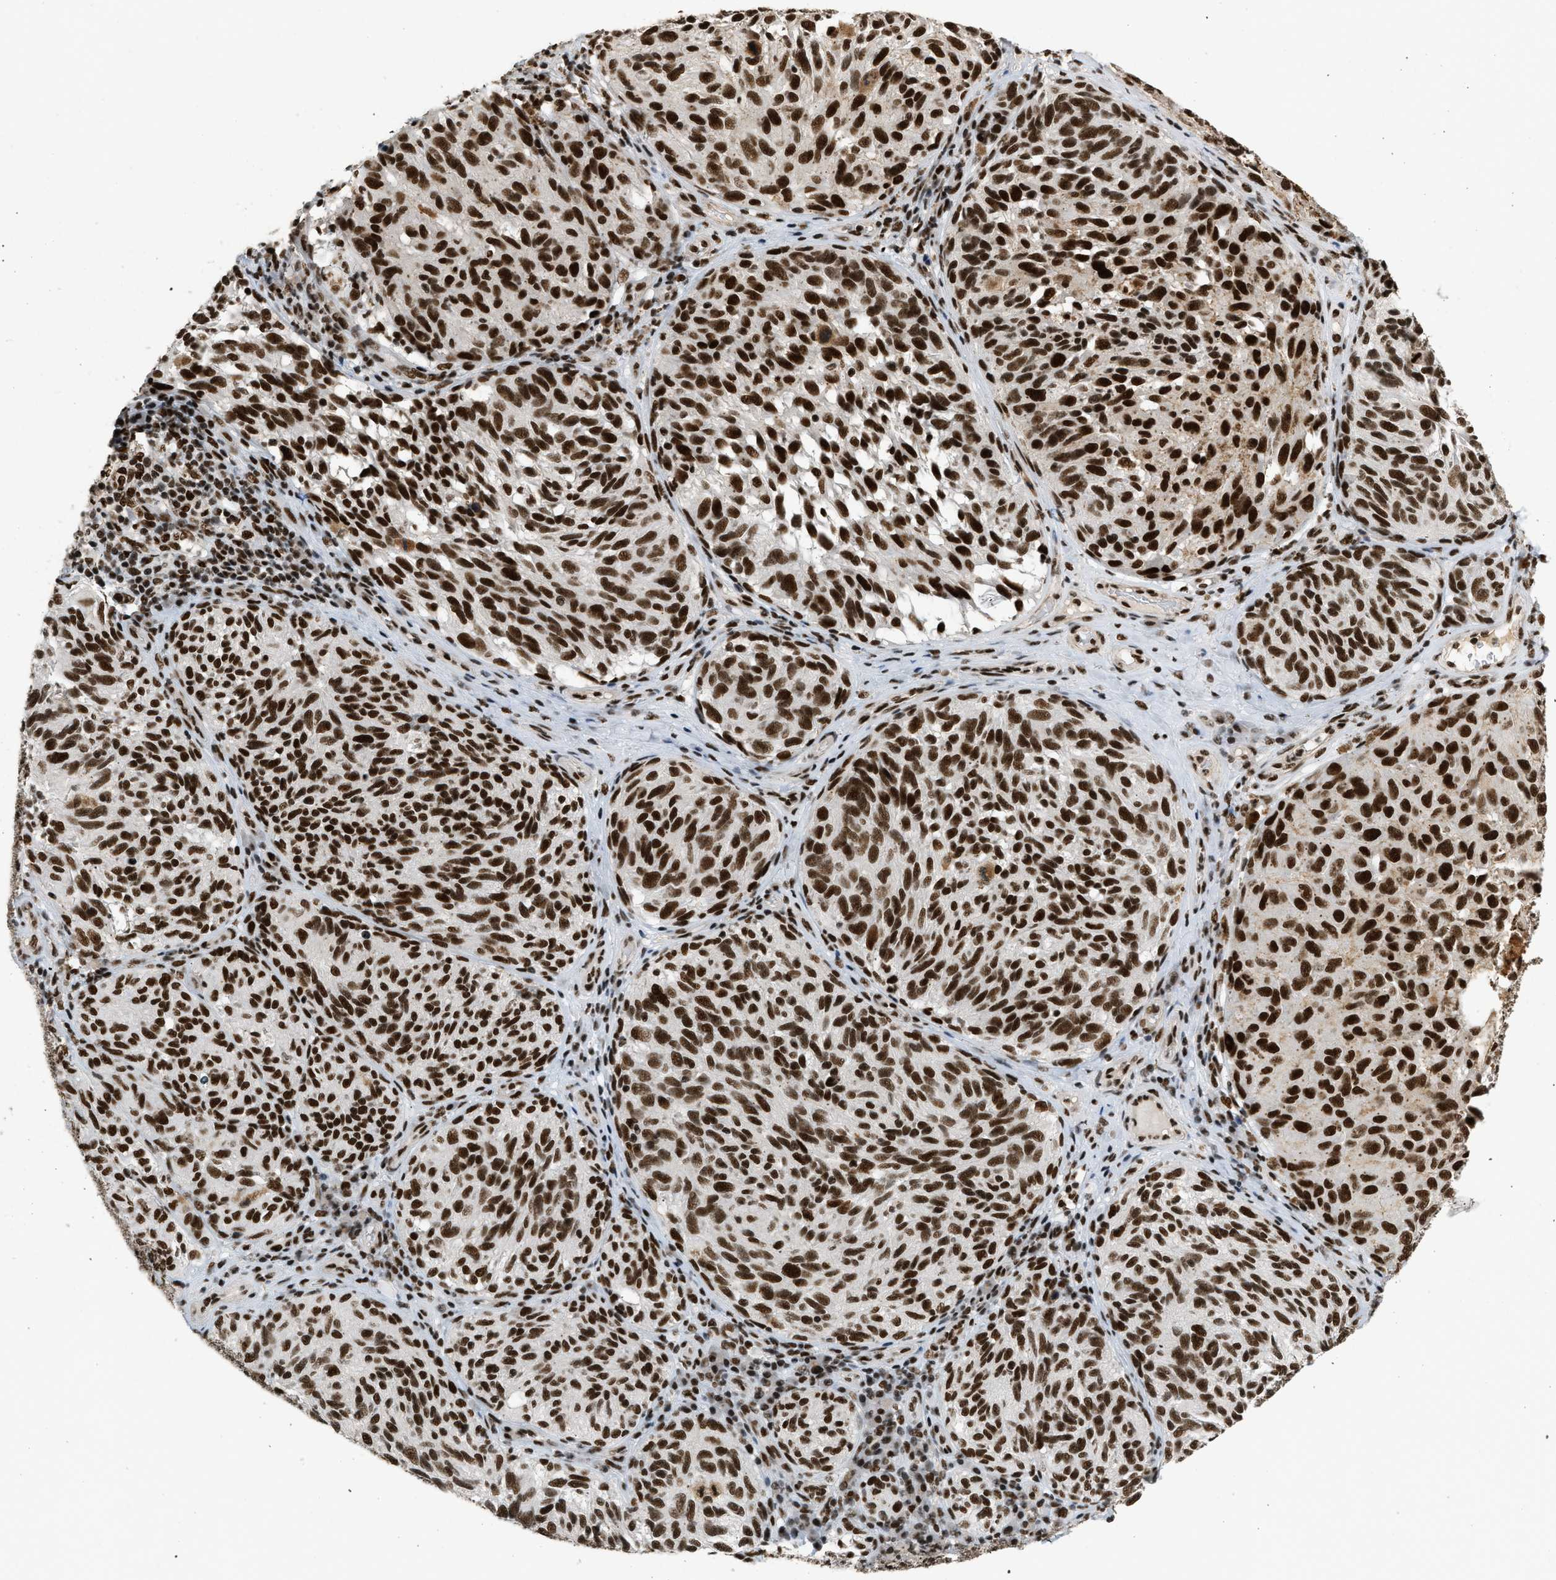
{"staining": {"intensity": "strong", "quantity": ">75%", "location": "nuclear"}, "tissue": "melanoma", "cell_type": "Tumor cells", "image_type": "cancer", "snomed": [{"axis": "morphology", "description": "Malignant melanoma, NOS"}, {"axis": "topography", "description": "Skin"}], "caption": "This is a photomicrograph of immunohistochemistry (IHC) staining of melanoma, which shows strong positivity in the nuclear of tumor cells.", "gene": "SMARCB1", "patient": {"sex": "female", "age": 73}}